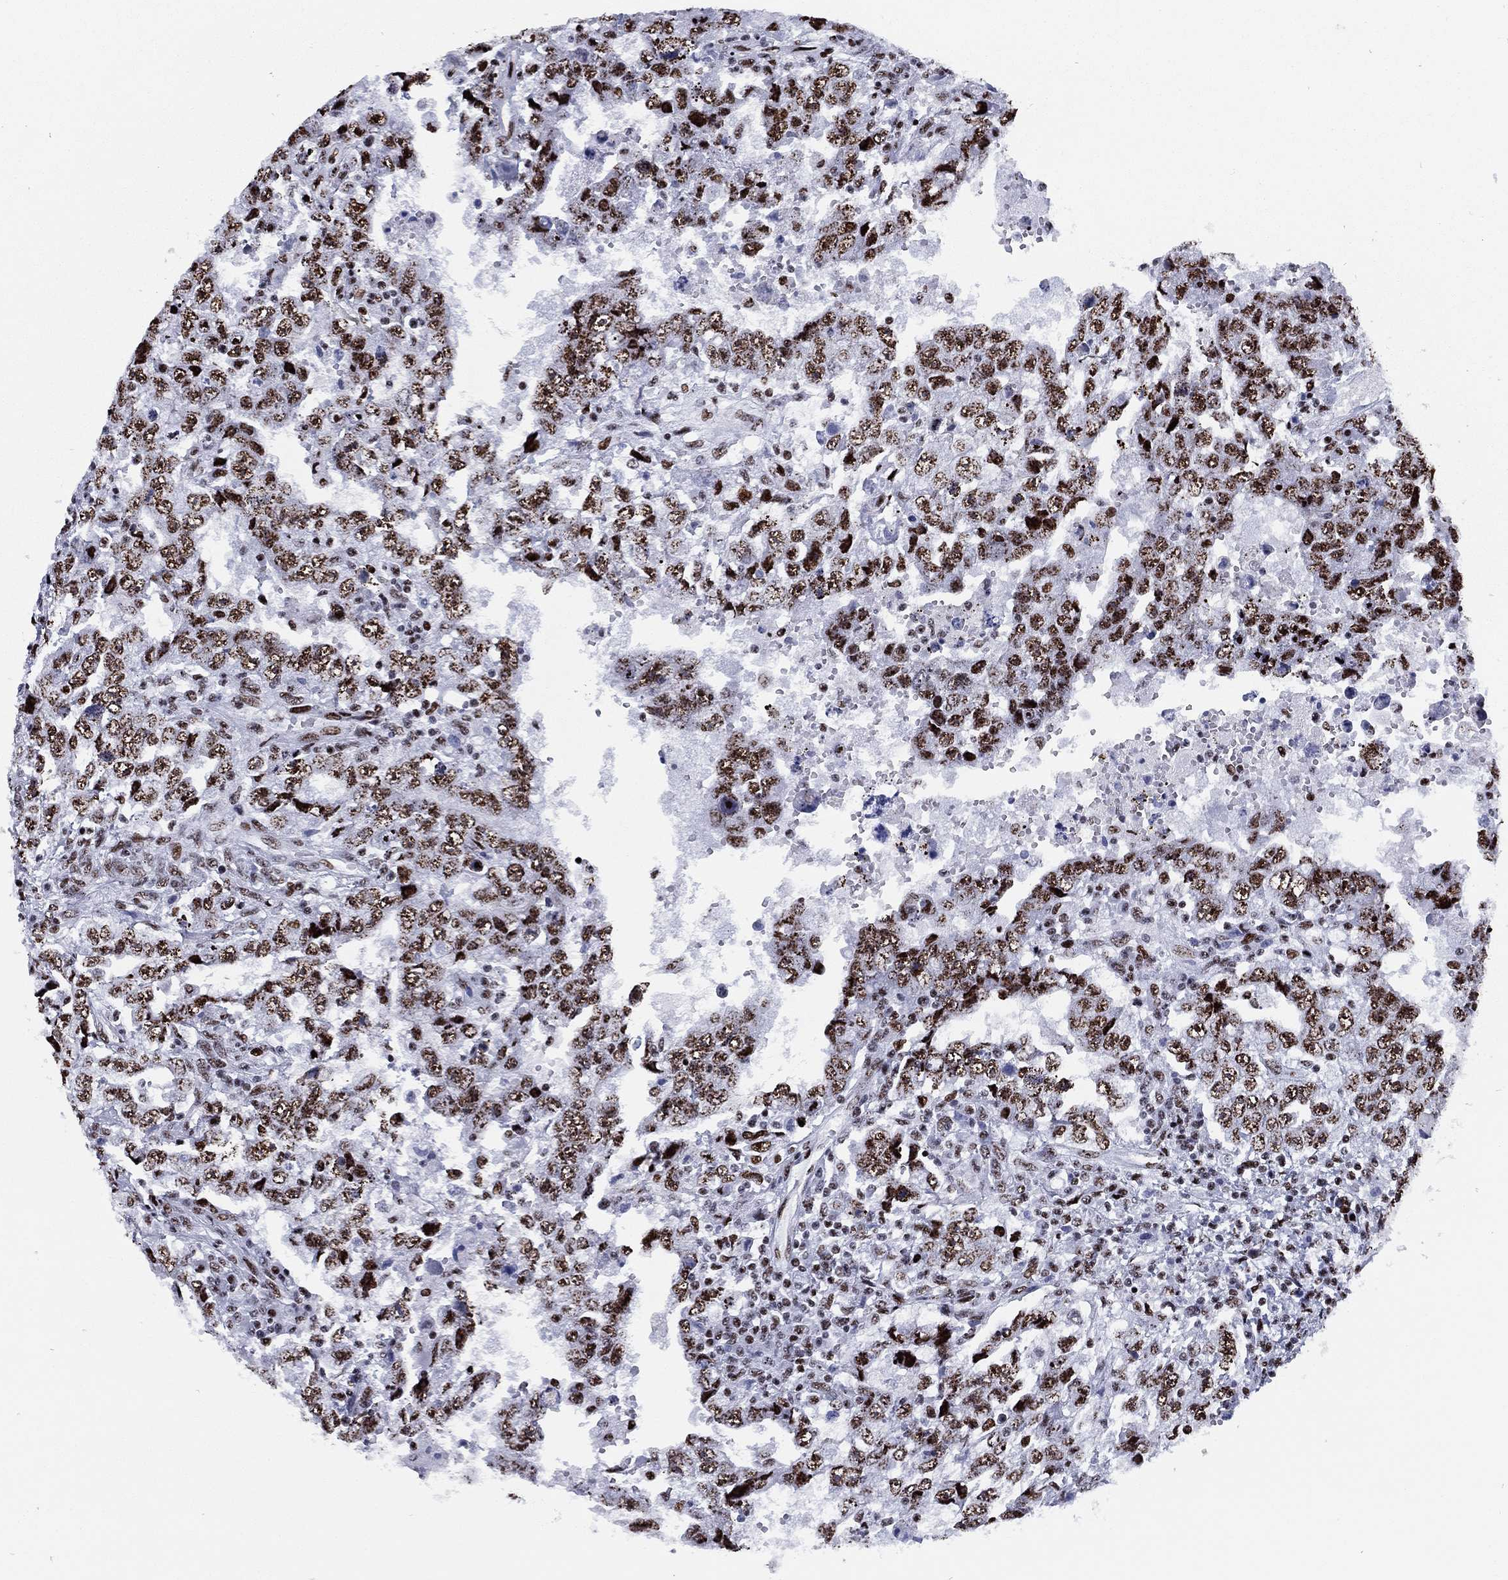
{"staining": {"intensity": "strong", "quantity": "25%-75%", "location": "nuclear"}, "tissue": "testis cancer", "cell_type": "Tumor cells", "image_type": "cancer", "snomed": [{"axis": "morphology", "description": "Carcinoma, Embryonal, NOS"}, {"axis": "topography", "description": "Testis"}], "caption": "Human testis cancer stained with a protein marker exhibits strong staining in tumor cells.", "gene": "CYB561D2", "patient": {"sex": "male", "age": 26}}